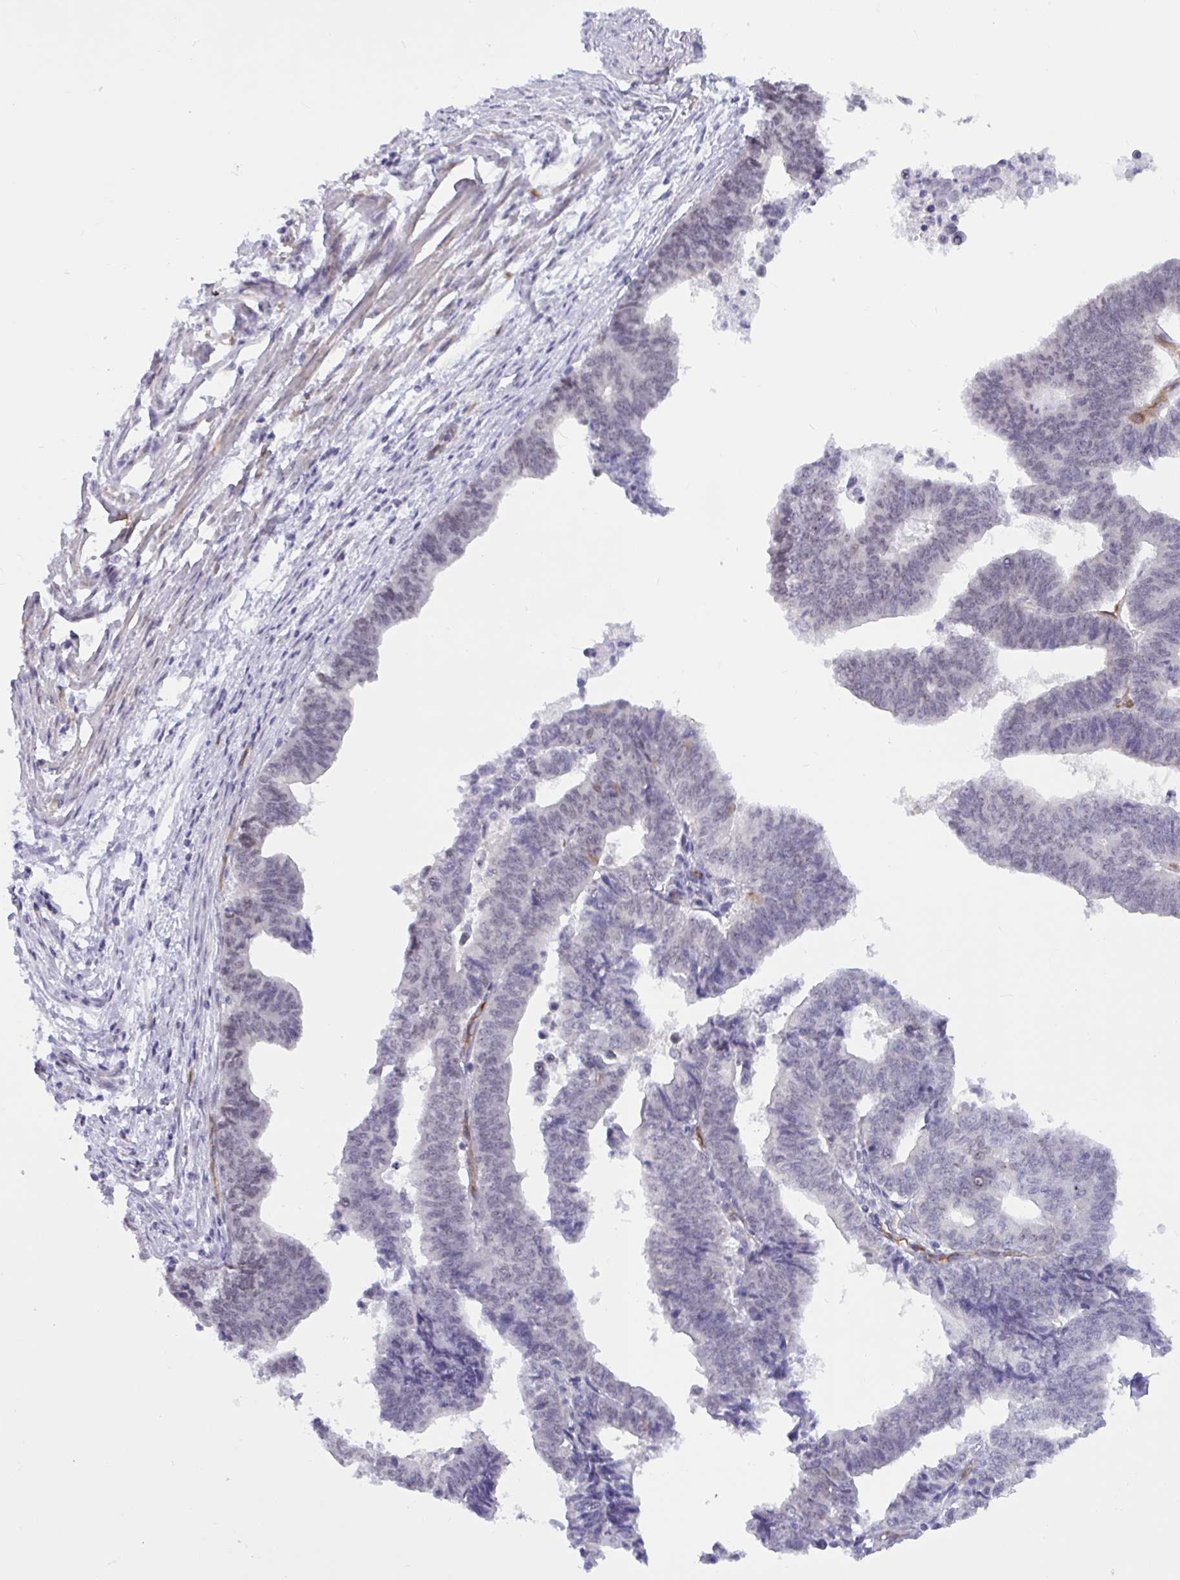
{"staining": {"intensity": "negative", "quantity": "none", "location": "none"}, "tissue": "endometrial cancer", "cell_type": "Tumor cells", "image_type": "cancer", "snomed": [{"axis": "morphology", "description": "Adenocarcinoma, NOS"}, {"axis": "topography", "description": "Endometrium"}], "caption": "Immunohistochemistry (IHC) of human adenocarcinoma (endometrial) displays no expression in tumor cells. (Brightfield microscopy of DAB (3,3'-diaminobenzidine) IHC at high magnification).", "gene": "EML1", "patient": {"sex": "female", "age": 65}}